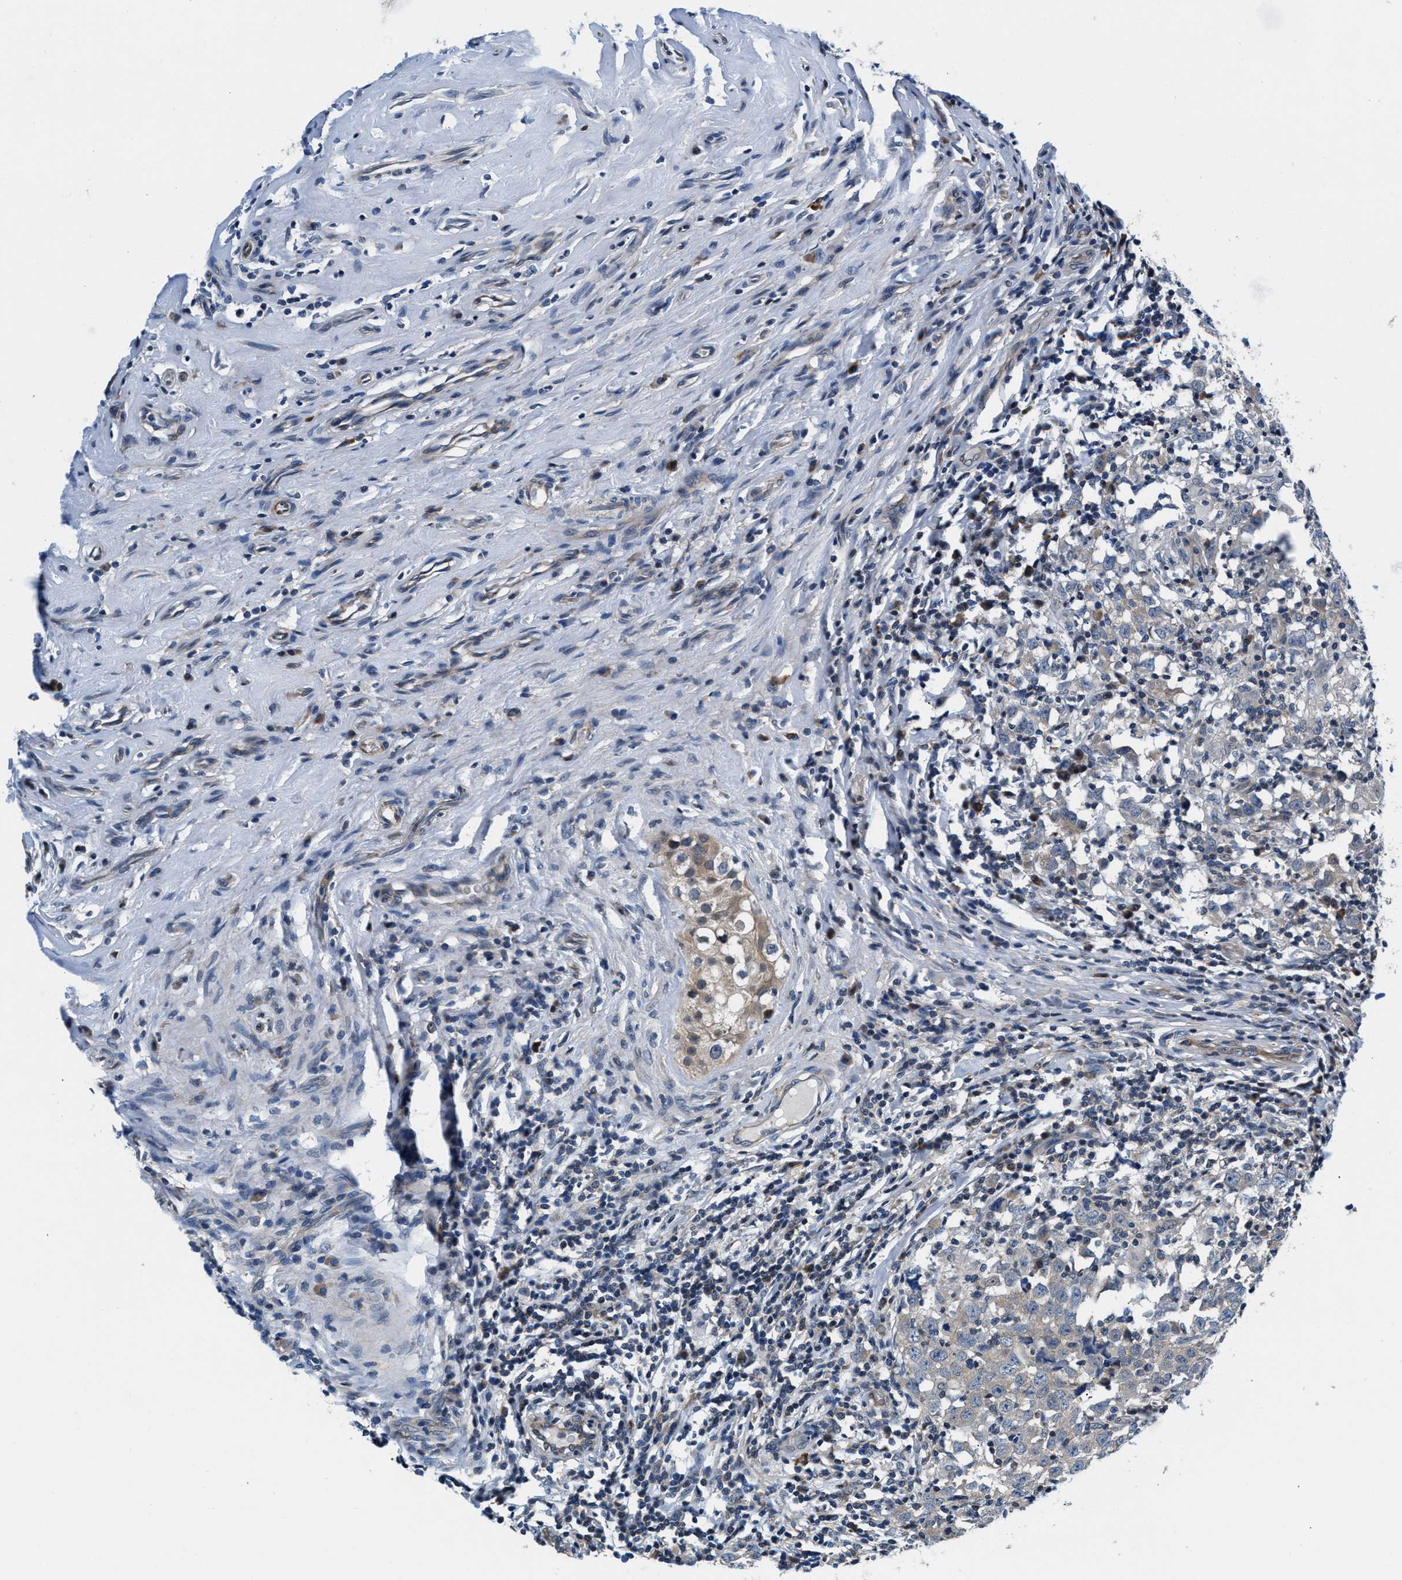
{"staining": {"intensity": "negative", "quantity": "none", "location": "none"}, "tissue": "testis cancer", "cell_type": "Tumor cells", "image_type": "cancer", "snomed": [{"axis": "morphology", "description": "Carcinoma, Embryonal, NOS"}, {"axis": "topography", "description": "Testis"}], "caption": "A photomicrograph of human testis cancer (embryonal carcinoma) is negative for staining in tumor cells.", "gene": "PRPSAP2", "patient": {"sex": "male", "age": 21}}